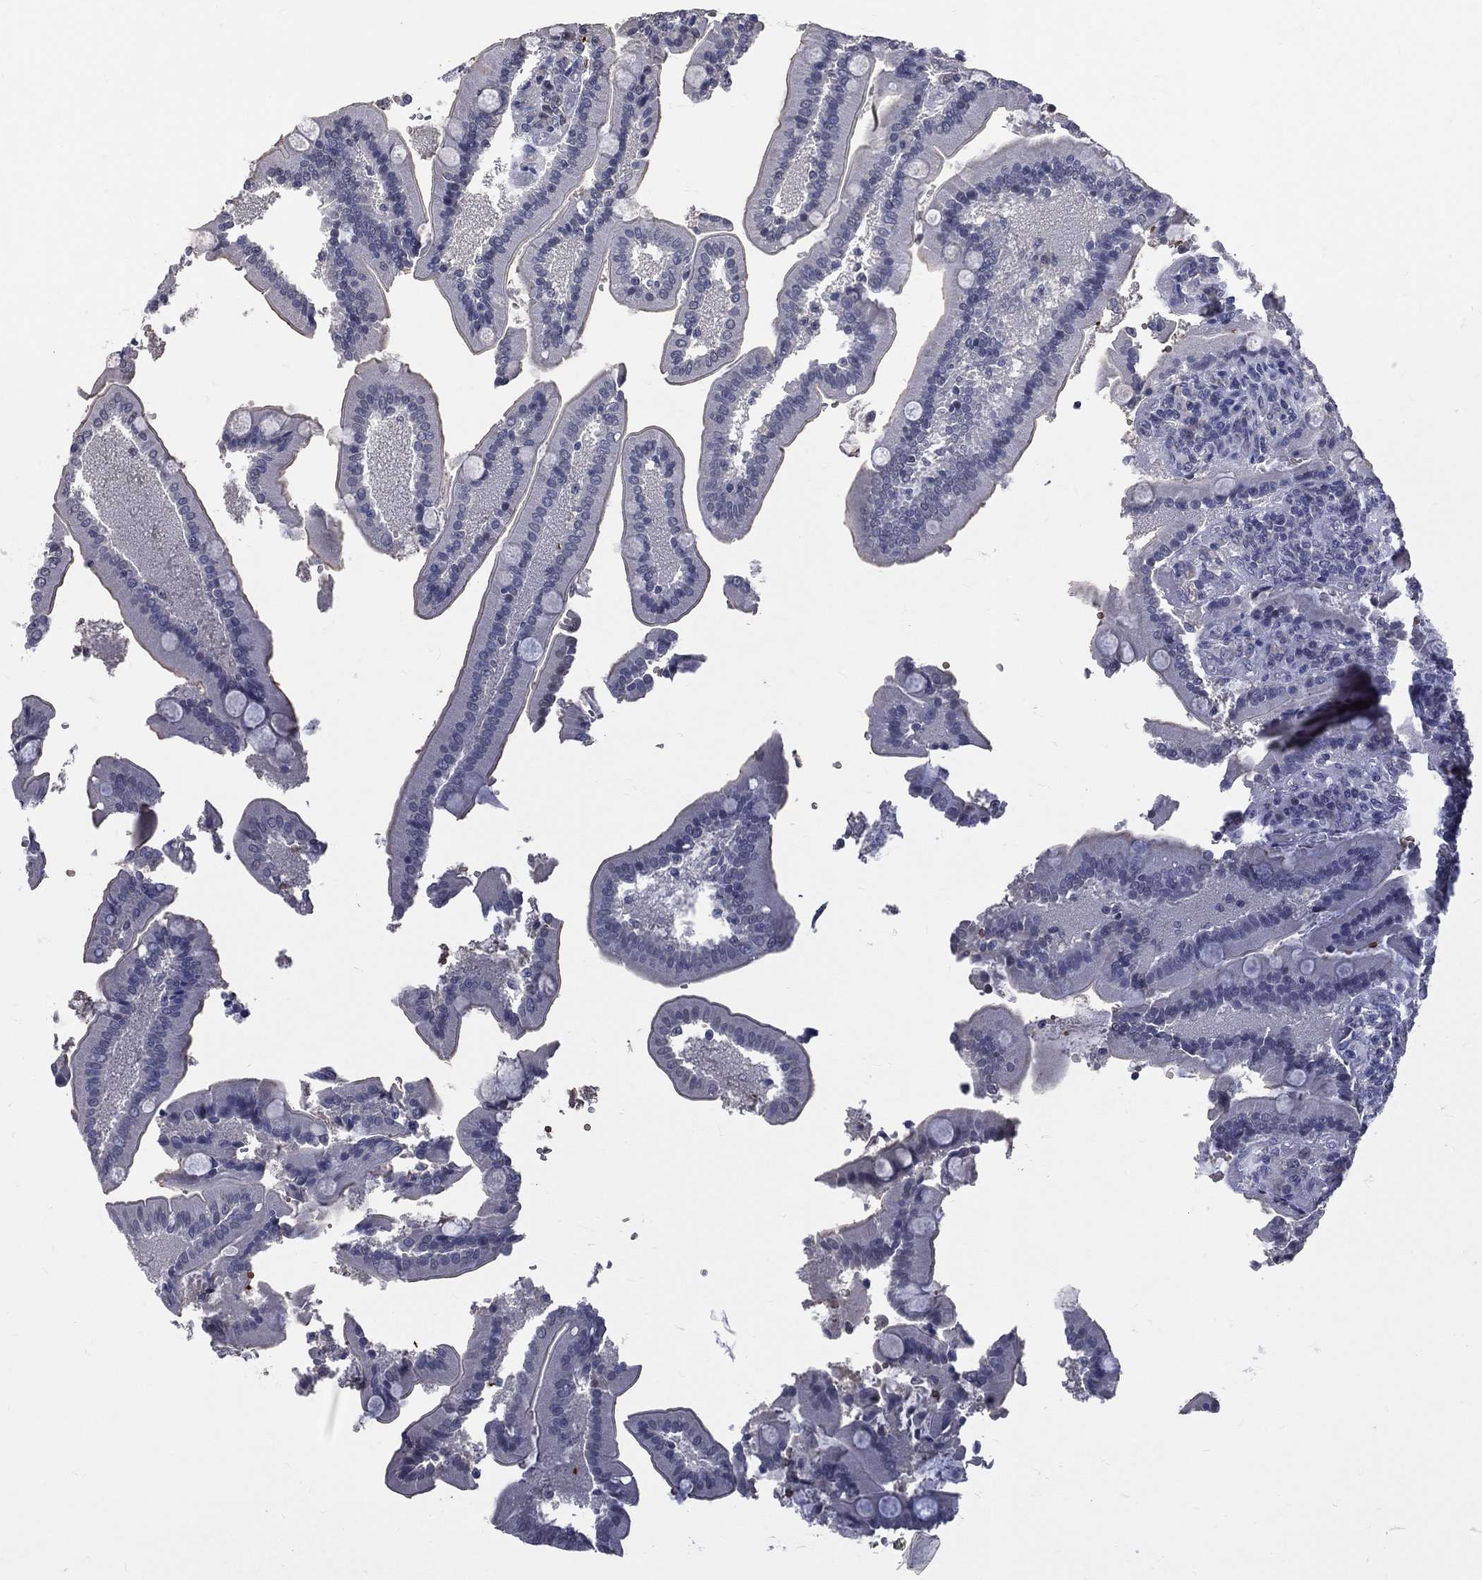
{"staining": {"intensity": "negative", "quantity": "none", "location": "none"}, "tissue": "duodenum", "cell_type": "Glandular cells", "image_type": "normal", "snomed": [{"axis": "morphology", "description": "Normal tissue, NOS"}, {"axis": "topography", "description": "Duodenum"}], "caption": "Glandular cells are negative for brown protein staining in normal duodenum. (Stains: DAB IHC with hematoxylin counter stain, Microscopy: brightfield microscopy at high magnification).", "gene": "DSG4", "patient": {"sex": "female", "age": 62}}